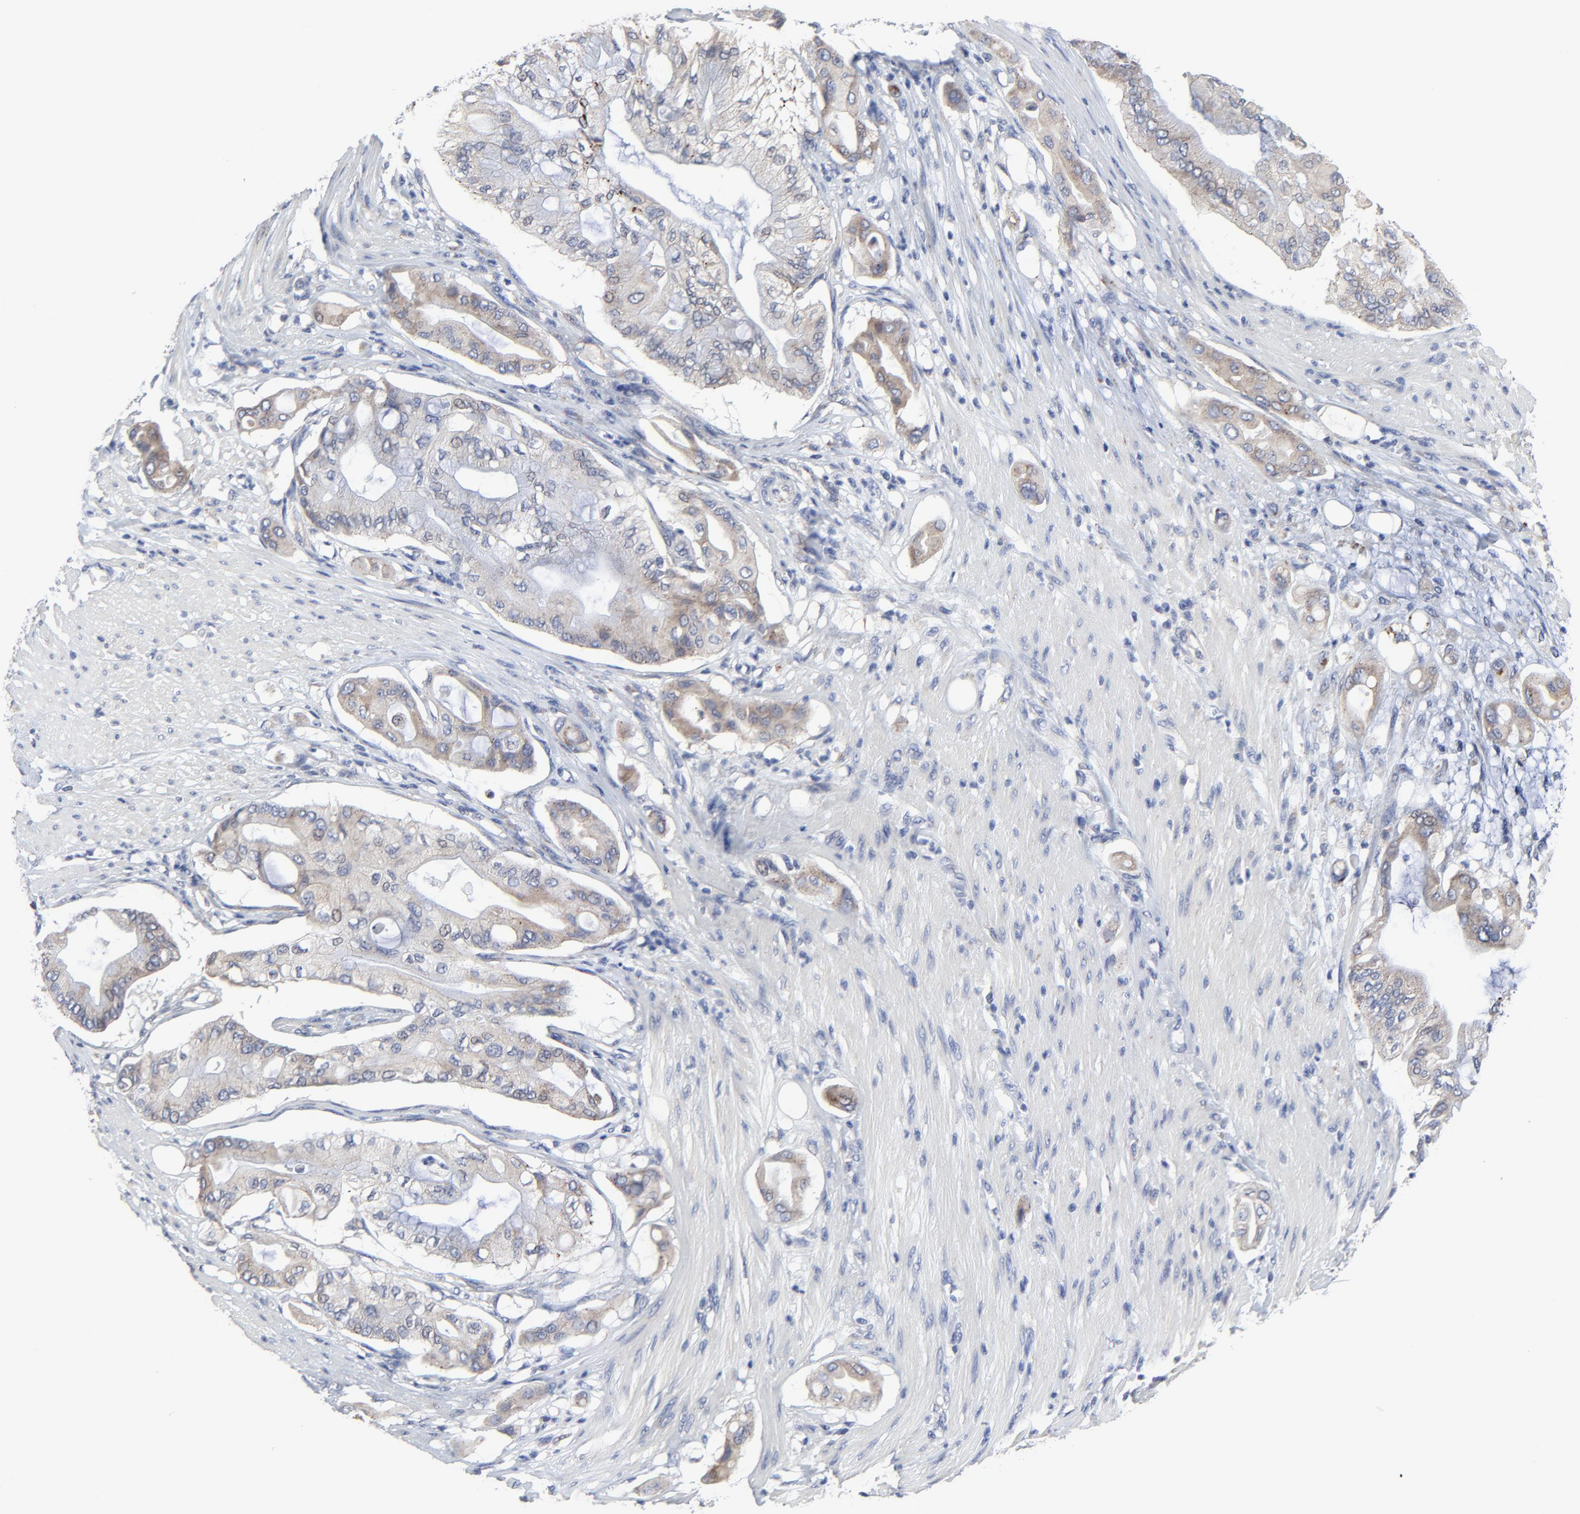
{"staining": {"intensity": "weak", "quantity": "25%-75%", "location": "cytoplasmic/membranous"}, "tissue": "pancreatic cancer", "cell_type": "Tumor cells", "image_type": "cancer", "snomed": [{"axis": "morphology", "description": "Adenocarcinoma, NOS"}, {"axis": "morphology", "description": "Adenocarcinoma, metastatic, NOS"}, {"axis": "topography", "description": "Lymph node"}, {"axis": "topography", "description": "Pancreas"}, {"axis": "topography", "description": "Duodenum"}], "caption": "A photomicrograph of pancreatic cancer stained for a protein displays weak cytoplasmic/membranous brown staining in tumor cells.", "gene": "DHRSX", "patient": {"sex": "female", "age": 64}}